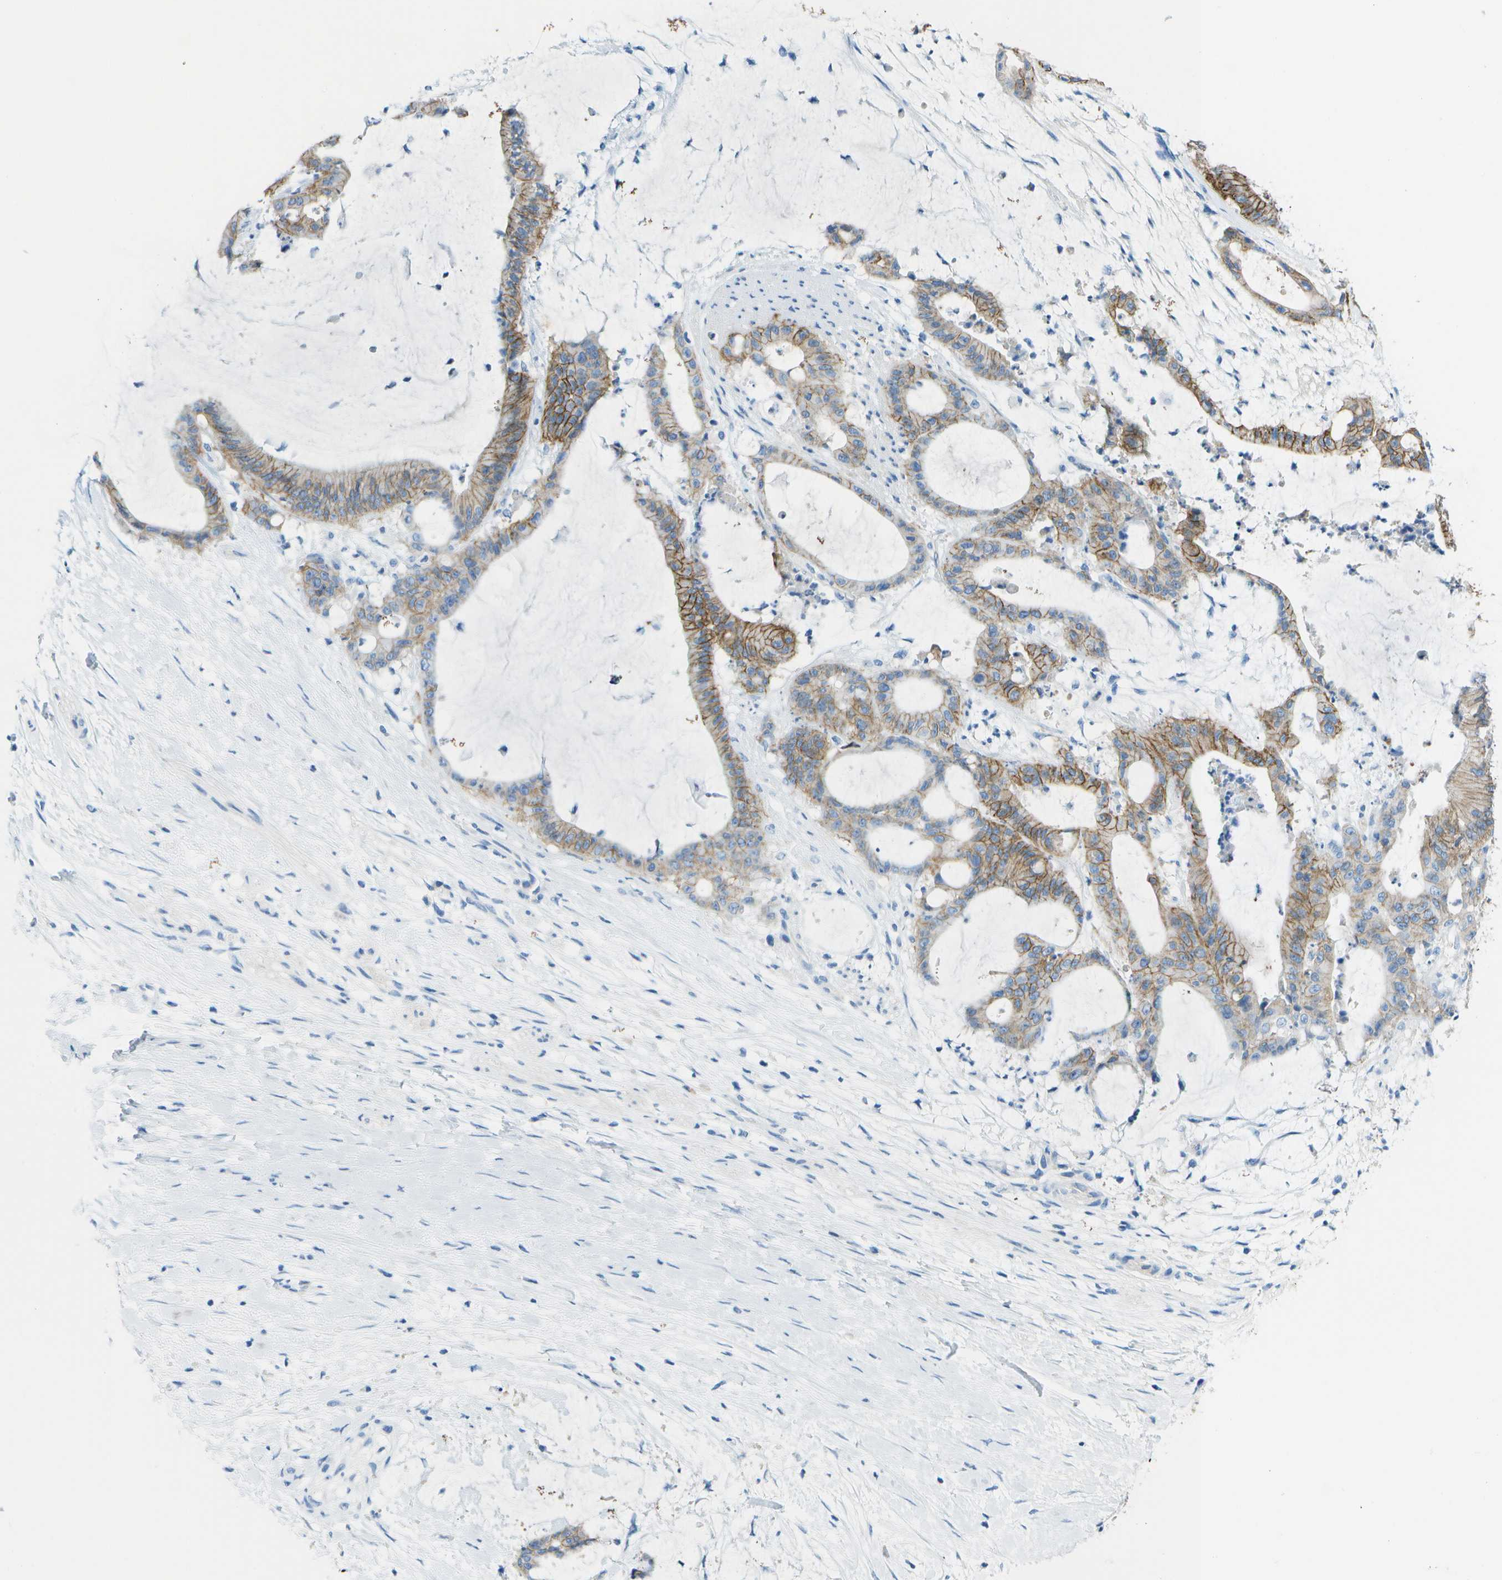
{"staining": {"intensity": "moderate", "quantity": "25%-75%", "location": "cytoplasmic/membranous"}, "tissue": "liver cancer", "cell_type": "Tumor cells", "image_type": "cancer", "snomed": [{"axis": "morphology", "description": "Cholangiocarcinoma"}, {"axis": "topography", "description": "Liver"}], "caption": "There is medium levels of moderate cytoplasmic/membranous expression in tumor cells of liver cancer (cholangiocarcinoma), as demonstrated by immunohistochemical staining (brown color).", "gene": "CD46", "patient": {"sex": "female", "age": 73}}